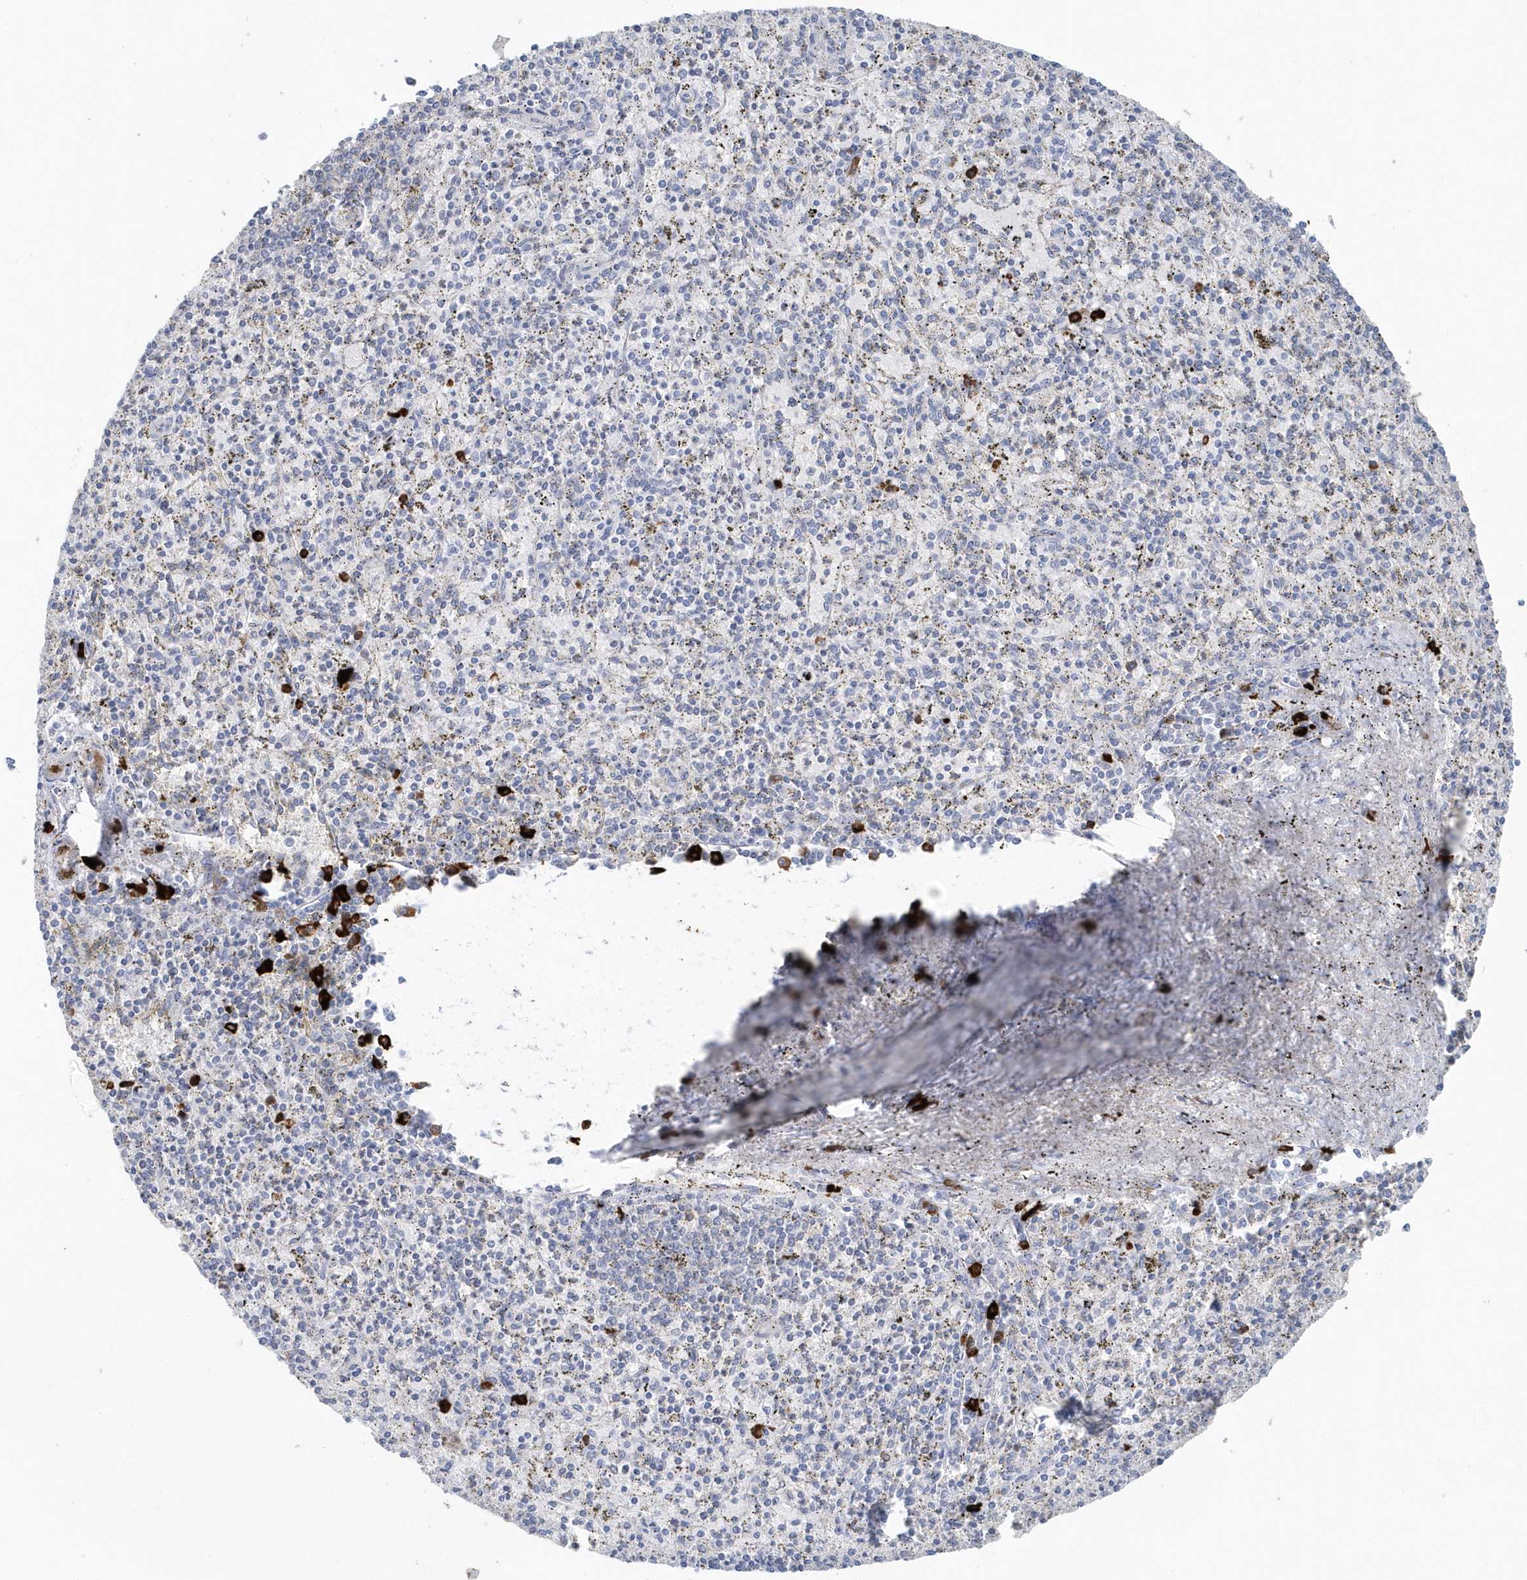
{"staining": {"intensity": "strong", "quantity": "<25%", "location": "cytoplasmic/membranous"}, "tissue": "spleen", "cell_type": "Cells in red pulp", "image_type": "normal", "snomed": [{"axis": "morphology", "description": "Normal tissue, NOS"}, {"axis": "topography", "description": "Spleen"}], "caption": "Protein expression analysis of normal spleen displays strong cytoplasmic/membranous expression in about <25% of cells in red pulp. Nuclei are stained in blue.", "gene": "JCHAIN", "patient": {"sex": "male", "age": 72}}